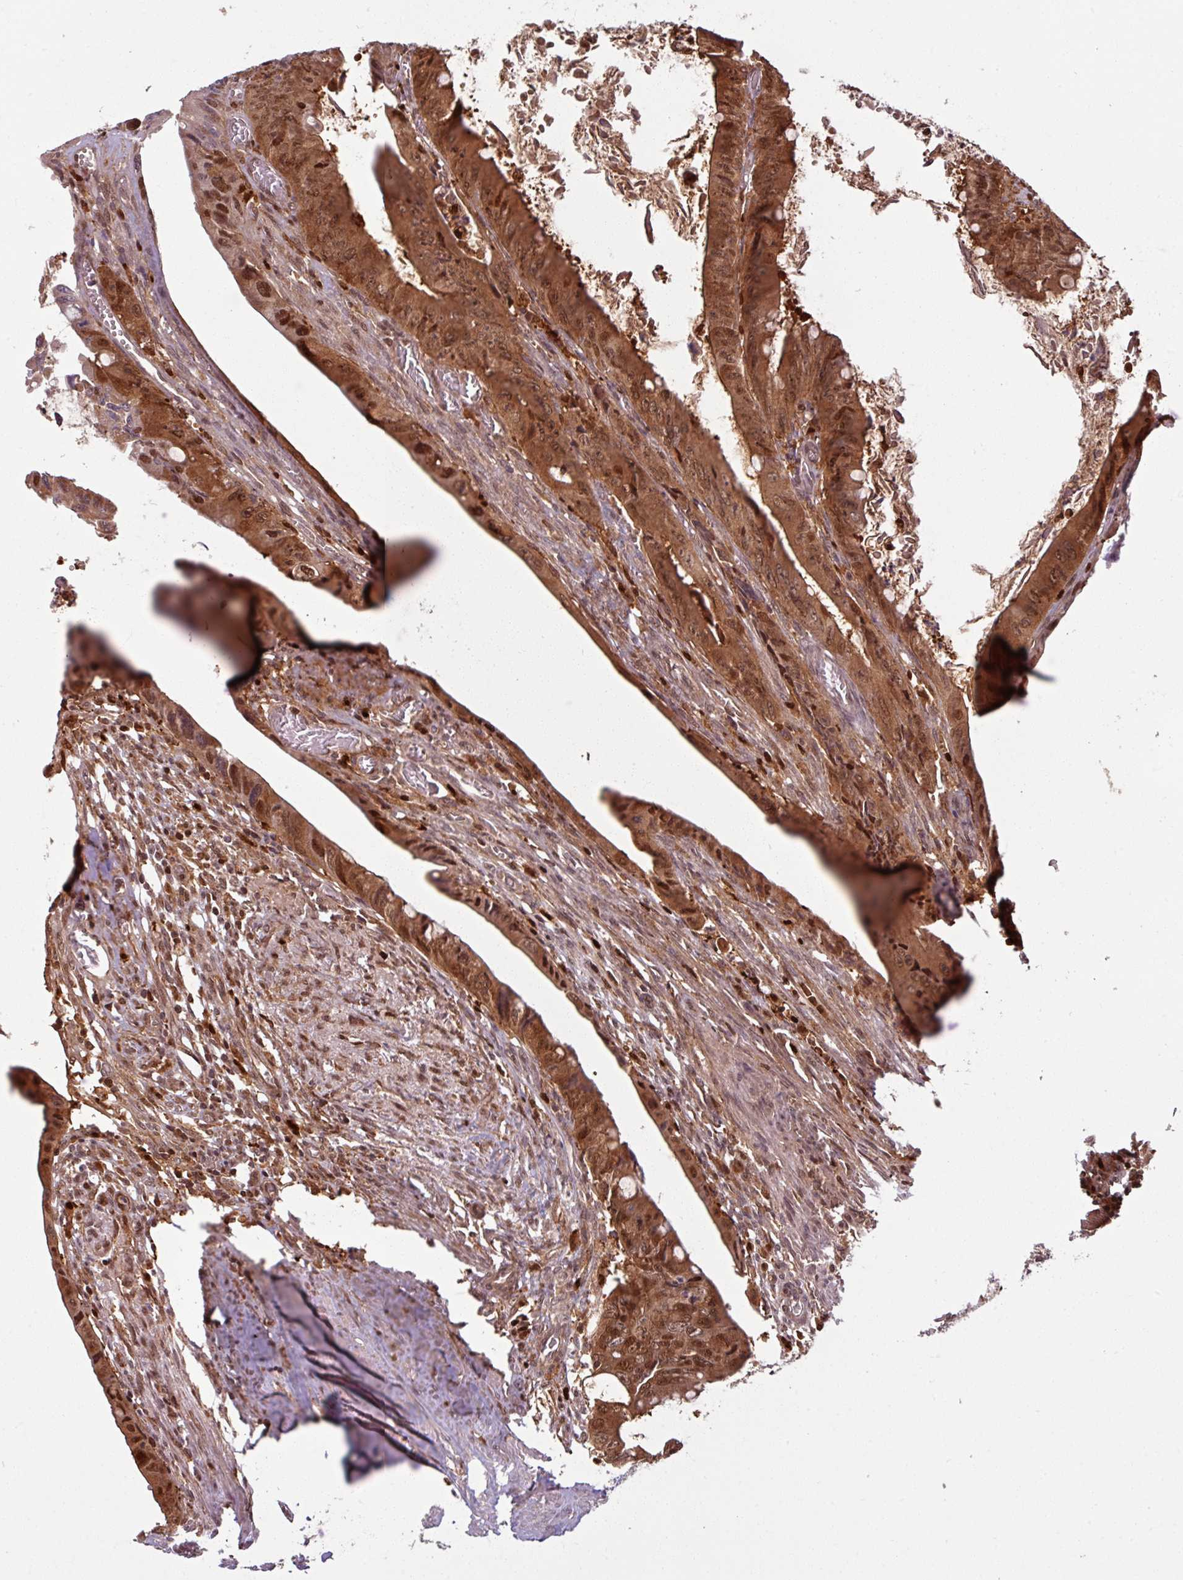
{"staining": {"intensity": "moderate", "quantity": ">75%", "location": "cytoplasmic/membranous,nuclear"}, "tissue": "colorectal cancer", "cell_type": "Tumor cells", "image_type": "cancer", "snomed": [{"axis": "morphology", "description": "Adenocarcinoma, NOS"}, {"axis": "topography", "description": "Rectum"}], "caption": "Protein analysis of colorectal cancer tissue demonstrates moderate cytoplasmic/membranous and nuclear positivity in about >75% of tumor cells.", "gene": "KCTD11", "patient": {"sex": "male", "age": 78}}